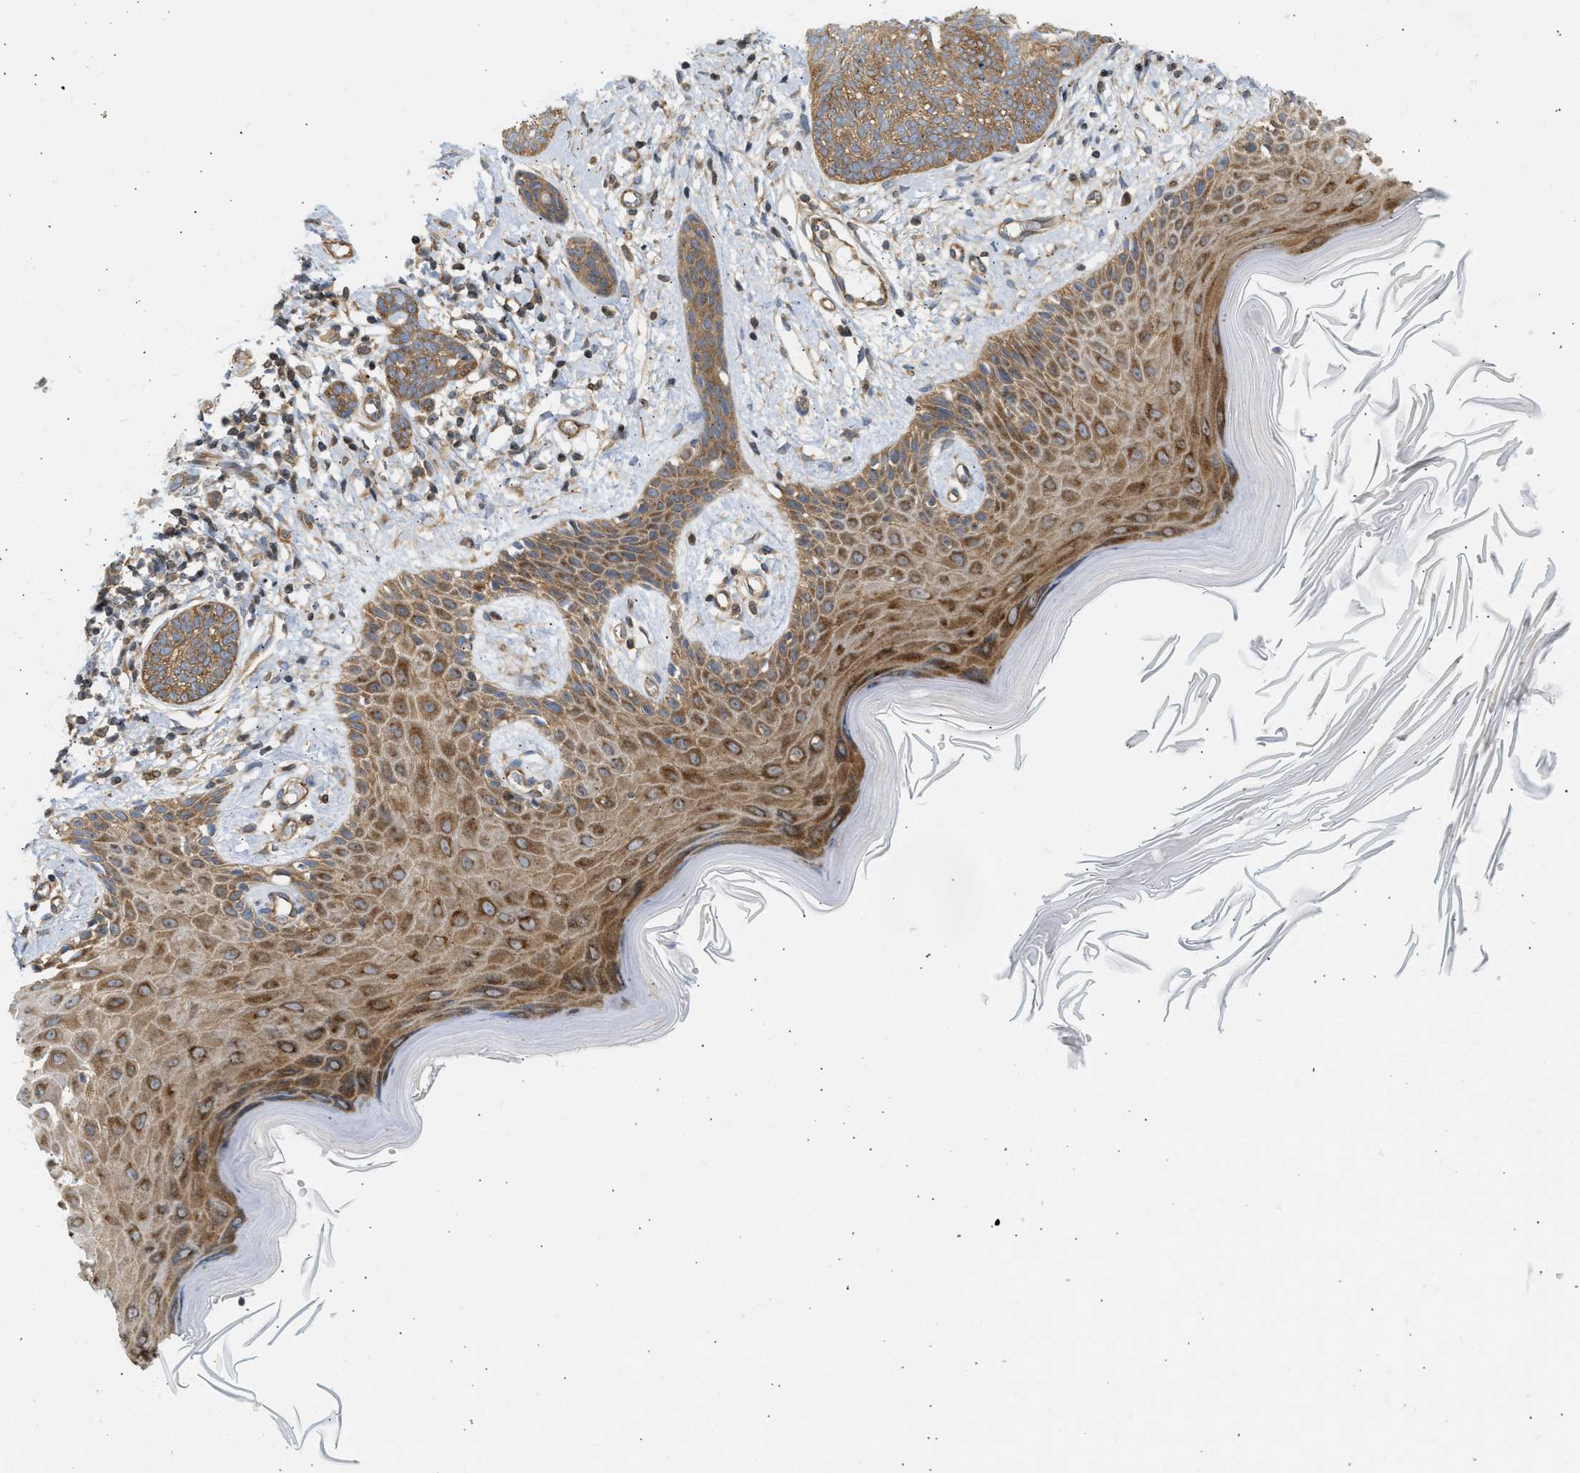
{"staining": {"intensity": "moderate", "quantity": ">75%", "location": "cytoplasmic/membranous"}, "tissue": "skin cancer", "cell_type": "Tumor cells", "image_type": "cancer", "snomed": [{"axis": "morphology", "description": "Basal cell carcinoma"}, {"axis": "topography", "description": "Skin"}], "caption": "Tumor cells reveal moderate cytoplasmic/membranous staining in about >75% of cells in skin cancer. (Stains: DAB in brown, nuclei in blue, Microscopy: brightfield microscopy at high magnification).", "gene": "STRN", "patient": {"sex": "female", "age": 59}}